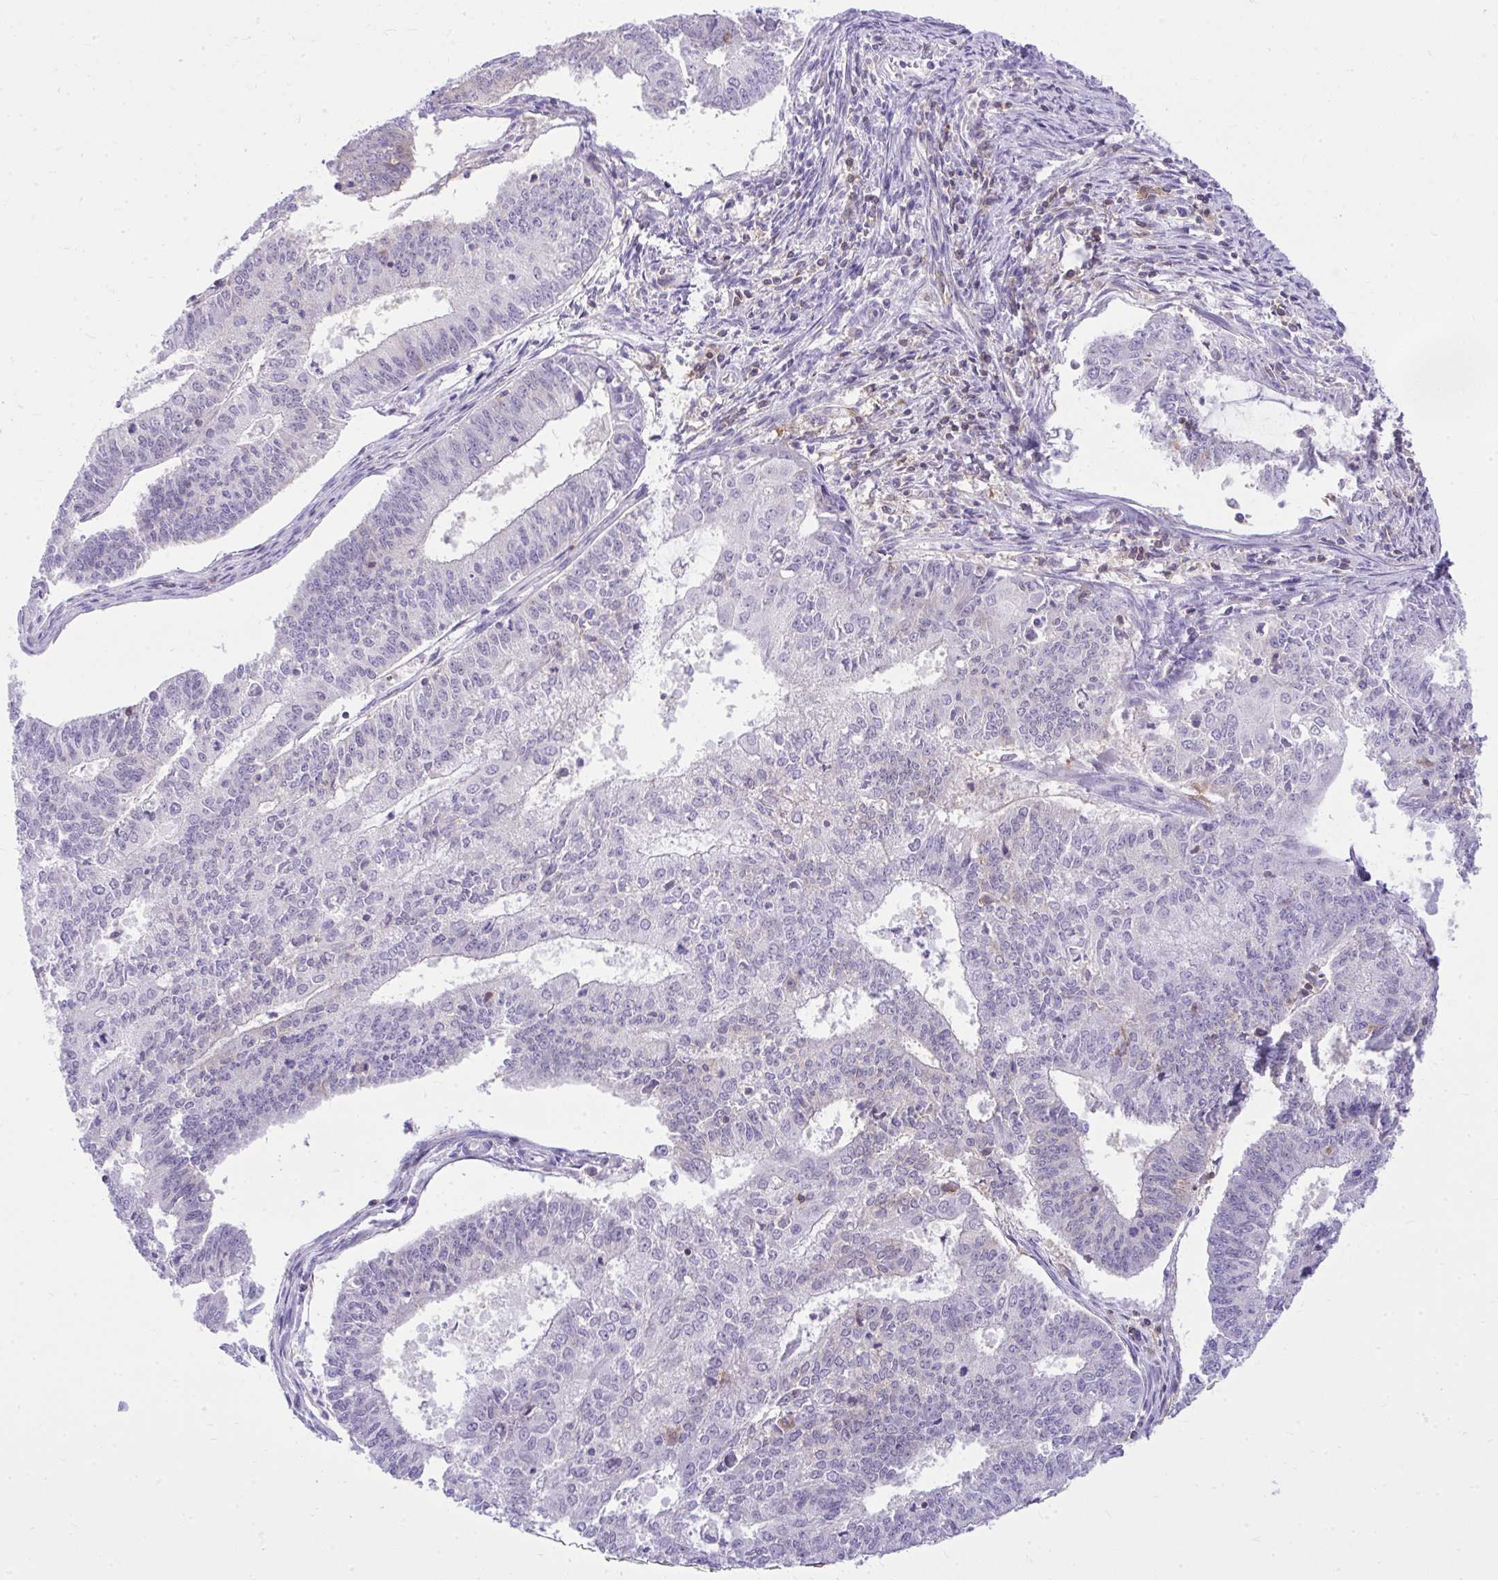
{"staining": {"intensity": "negative", "quantity": "none", "location": "none"}, "tissue": "endometrial cancer", "cell_type": "Tumor cells", "image_type": "cancer", "snomed": [{"axis": "morphology", "description": "Adenocarcinoma, NOS"}, {"axis": "topography", "description": "Endometrium"}], "caption": "Histopathology image shows no significant protein positivity in tumor cells of adenocarcinoma (endometrial).", "gene": "GPRIN3", "patient": {"sex": "female", "age": 61}}